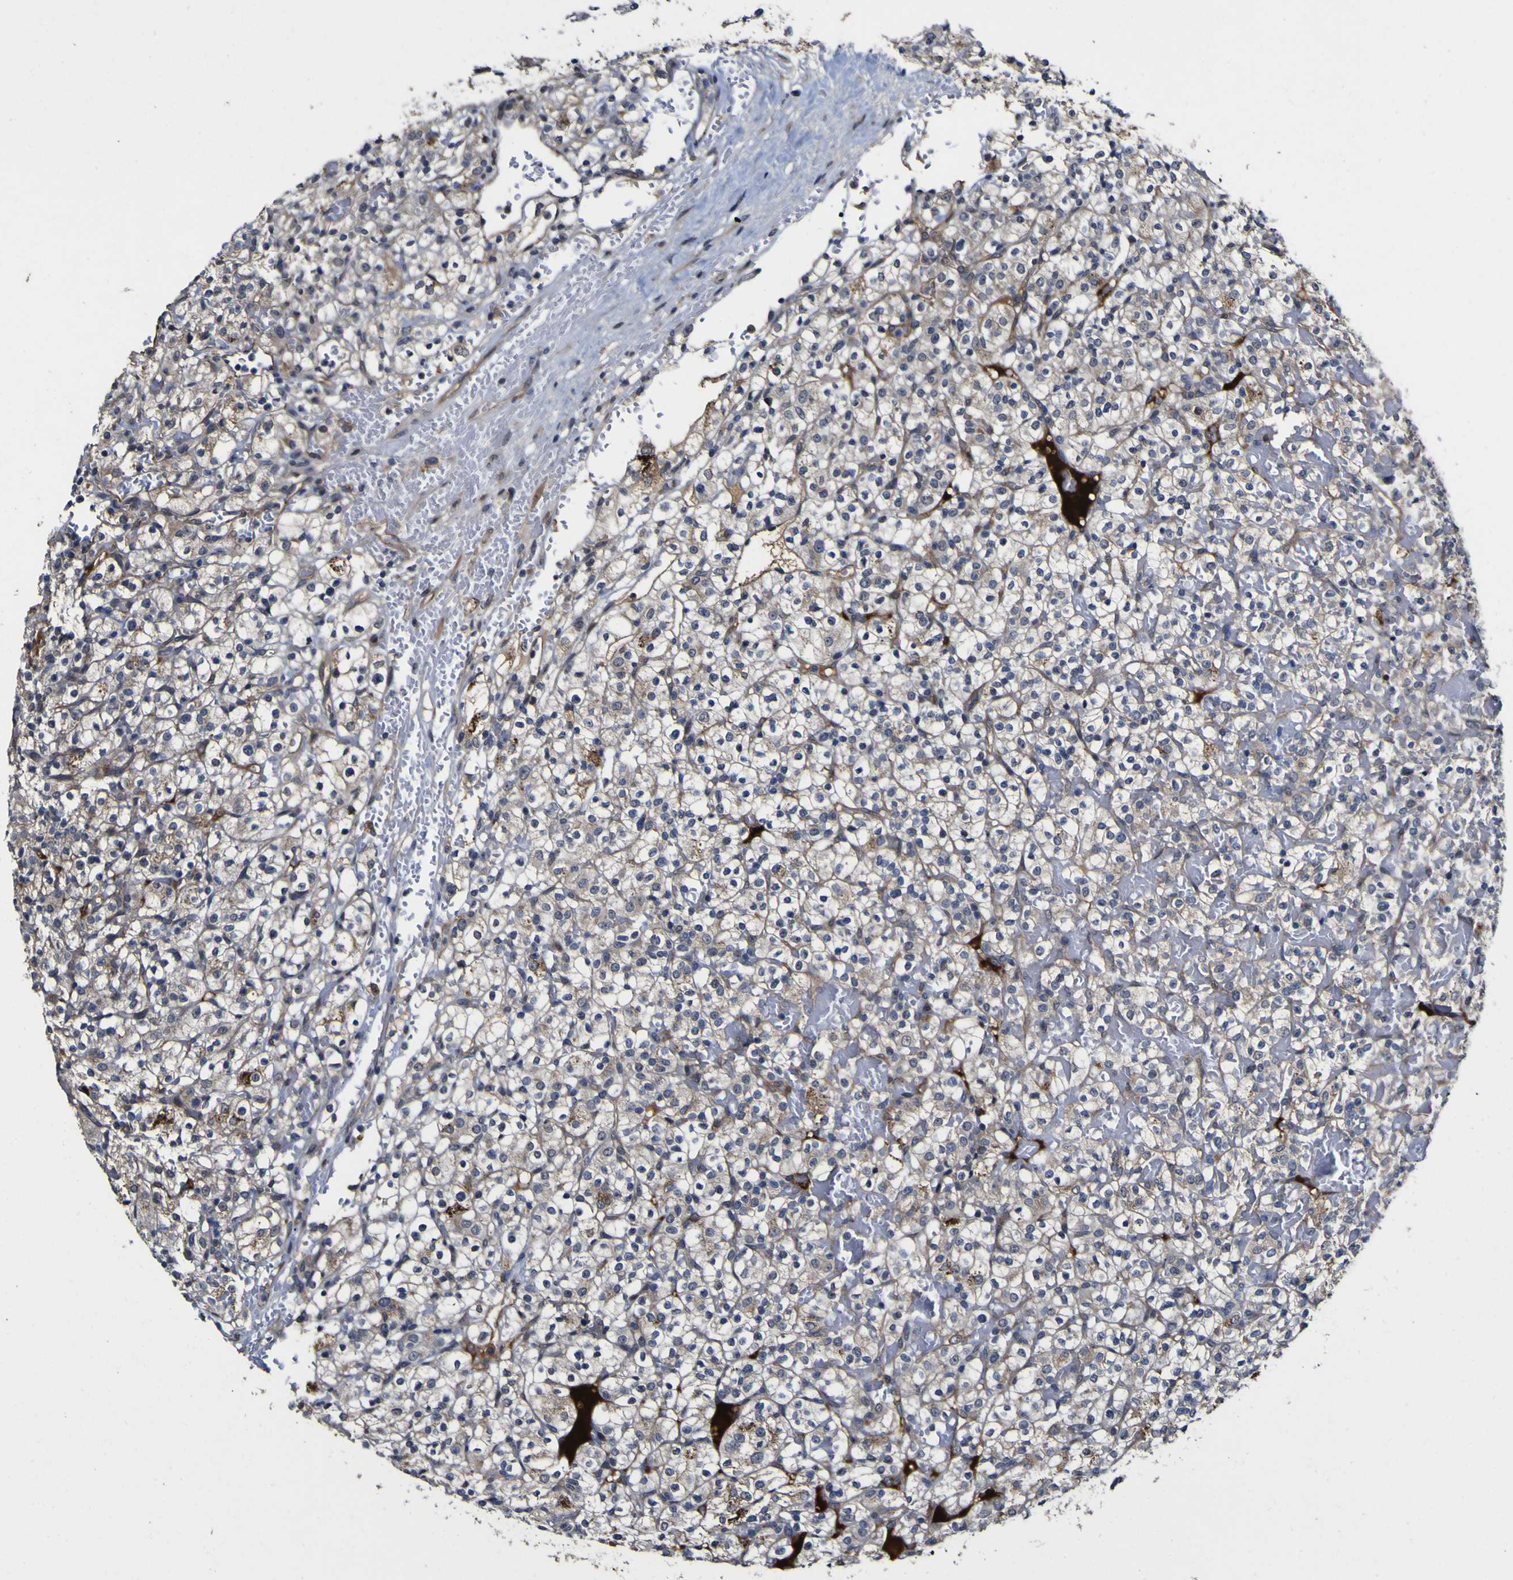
{"staining": {"intensity": "negative", "quantity": "none", "location": "none"}, "tissue": "renal cancer", "cell_type": "Tumor cells", "image_type": "cancer", "snomed": [{"axis": "morphology", "description": "Normal tissue, NOS"}, {"axis": "morphology", "description": "Adenocarcinoma, NOS"}, {"axis": "topography", "description": "Kidney"}], "caption": "Immunohistochemical staining of human renal cancer displays no significant staining in tumor cells.", "gene": "CCL2", "patient": {"sex": "female", "age": 72}}